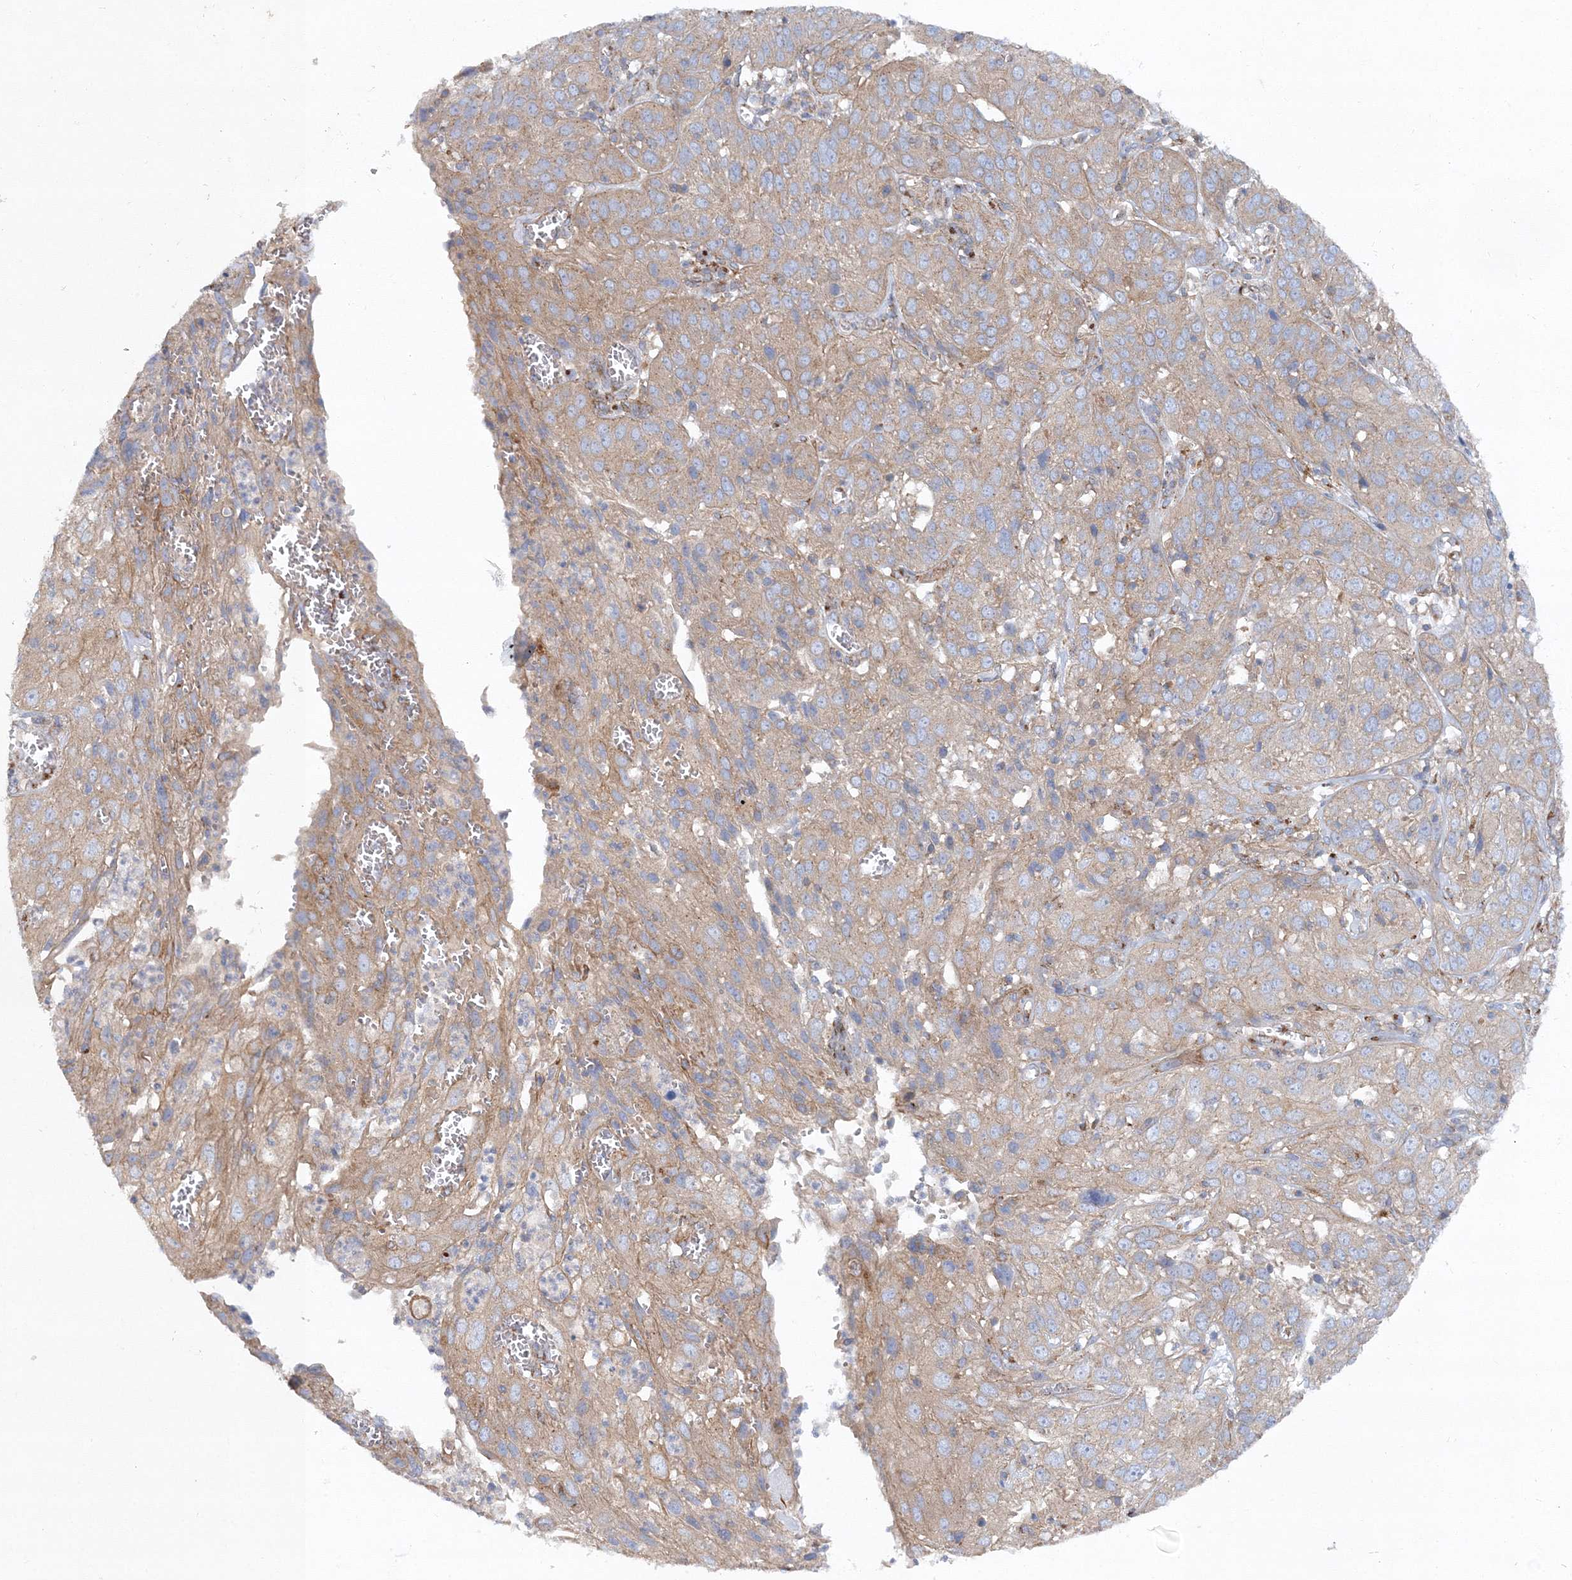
{"staining": {"intensity": "moderate", "quantity": ">75%", "location": "cytoplasmic/membranous"}, "tissue": "cervical cancer", "cell_type": "Tumor cells", "image_type": "cancer", "snomed": [{"axis": "morphology", "description": "Squamous cell carcinoma, NOS"}, {"axis": "topography", "description": "Cervix"}], "caption": "Squamous cell carcinoma (cervical) was stained to show a protein in brown. There is medium levels of moderate cytoplasmic/membranous expression in about >75% of tumor cells.", "gene": "SEC23IP", "patient": {"sex": "female", "age": 32}}